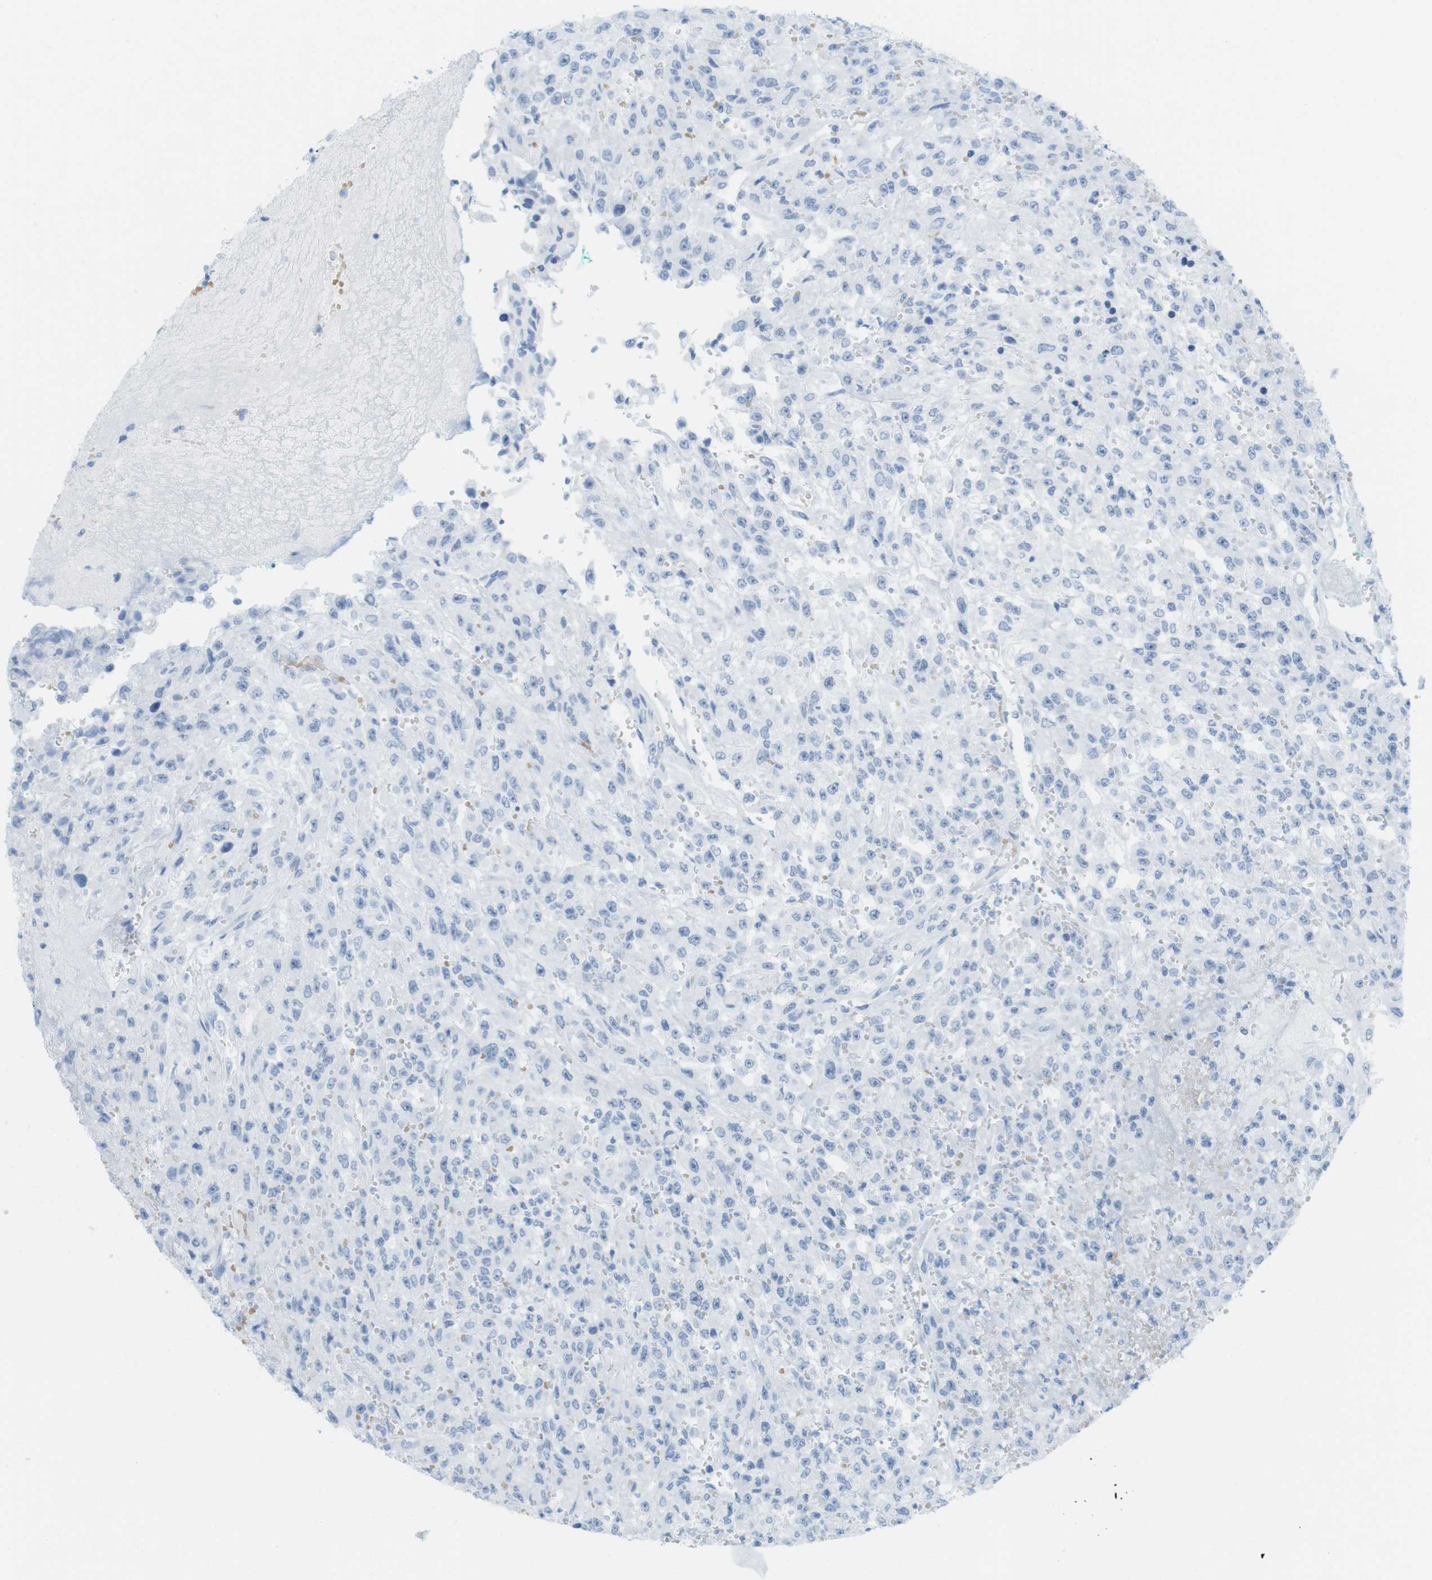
{"staining": {"intensity": "negative", "quantity": "none", "location": "none"}, "tissue": "urothelial cancer", "cell_type": "Tumor cells", "image_type": "cancer", "snomed": [{"axis": "morphology", "description": "Urothelial carcinoma, High grade"}, {"axis": "topography", "description": "Urinary bladder"}], "caption": "Protein analysis of high-grade urothelial carcinoma shows no significant positivity in tumor cells.", "gene": "TNNT2", "patient": {"sex": "male", "age": 46}}